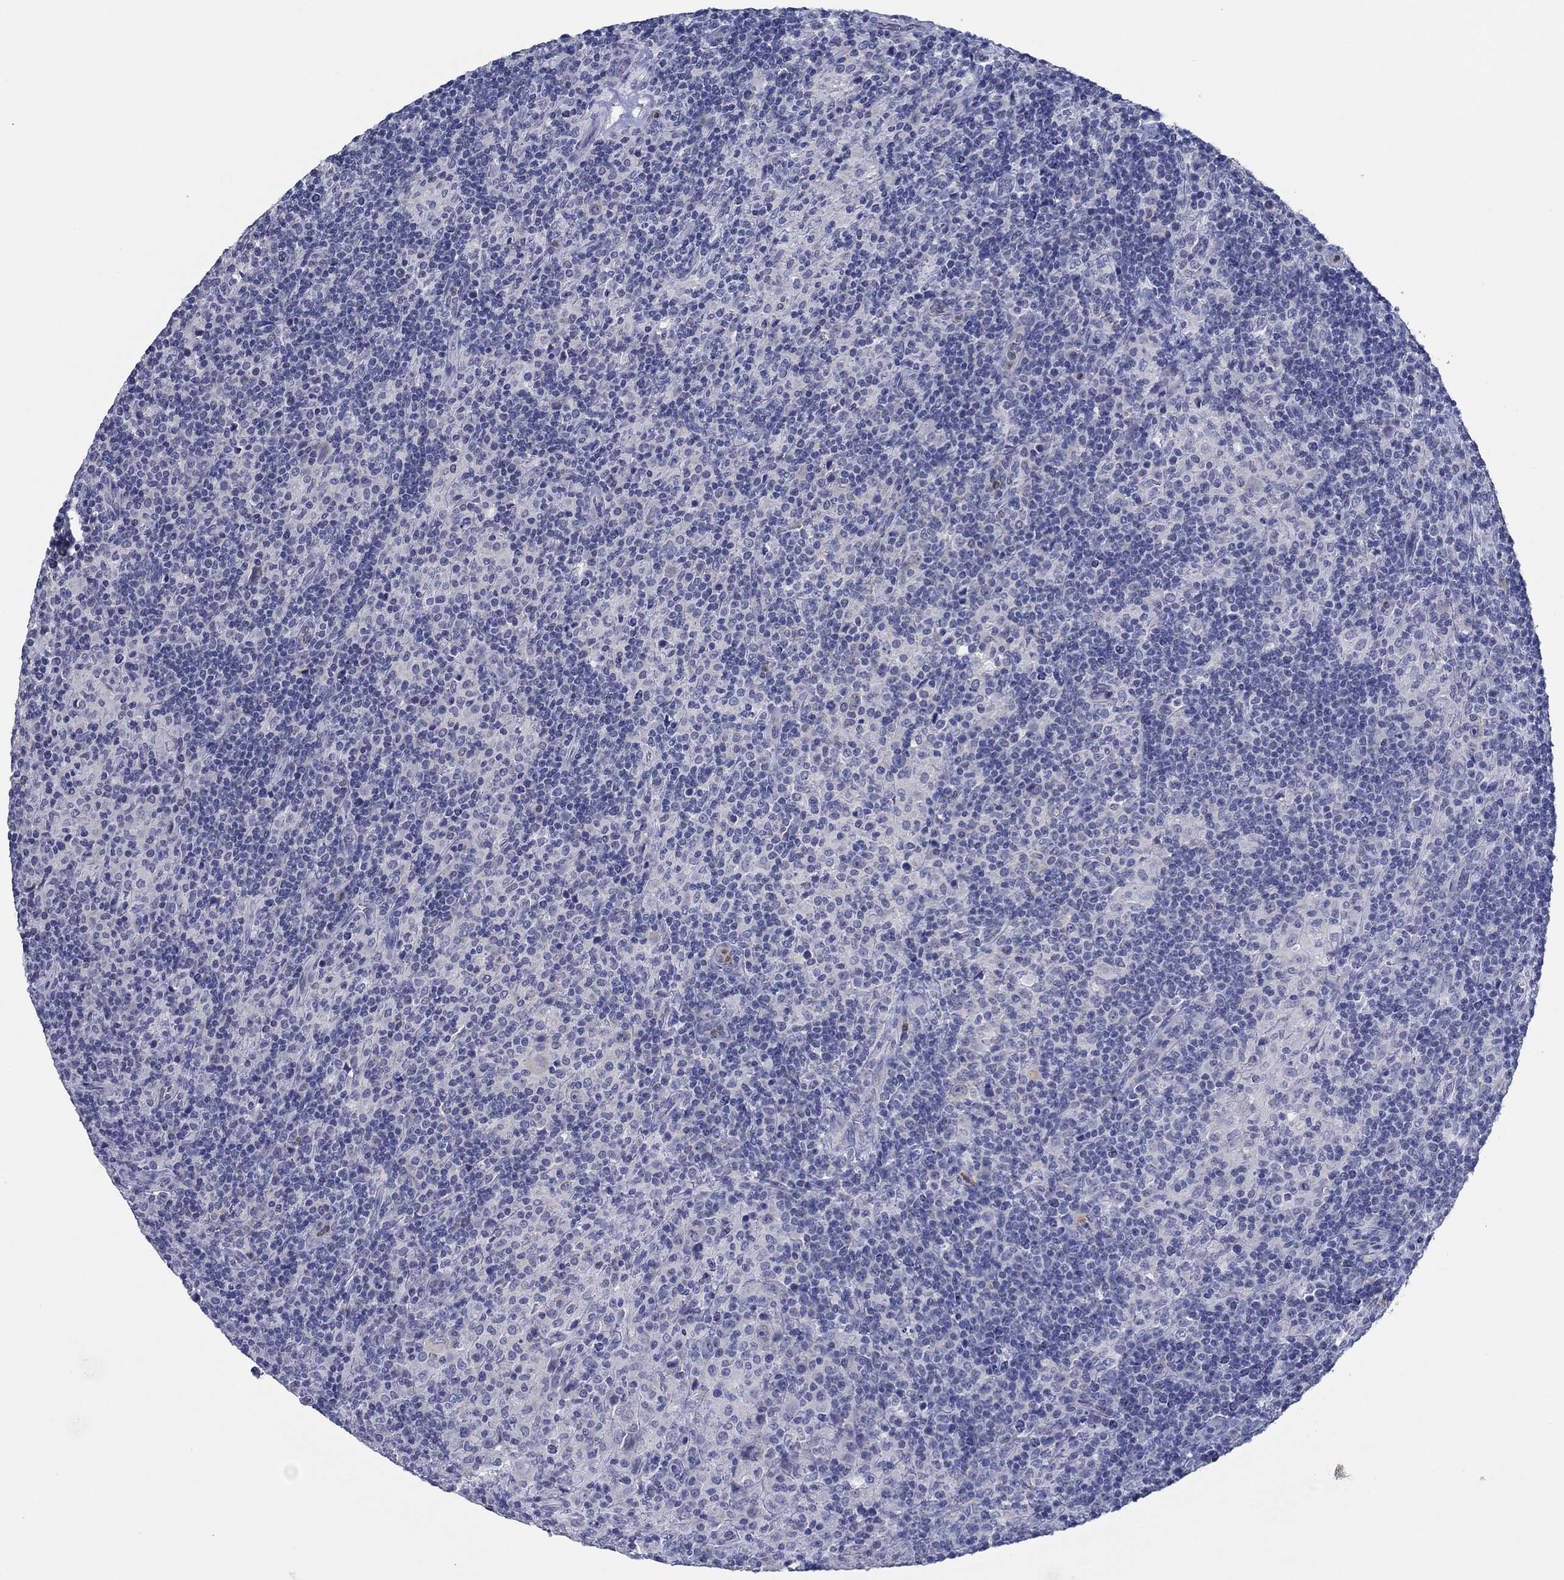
{"staining": {"intensity": "negative", "quantity": "none", "location": "none"}, "tissue": "lymphoma", "cell_type": "Tumor cells", "image_type": "cancer", "snomed": [{"axis": "morphology", "description": "Hodgkin's disease, NOS"}, {"axis": "topography", "description": "Lymph node"}], "caption": "Immunohistochemistry (IHC) of human lymphoma shows no staining in tumor cells.", "gene": "ZNF671", "patient": {"sex": "male", "age": 70}}